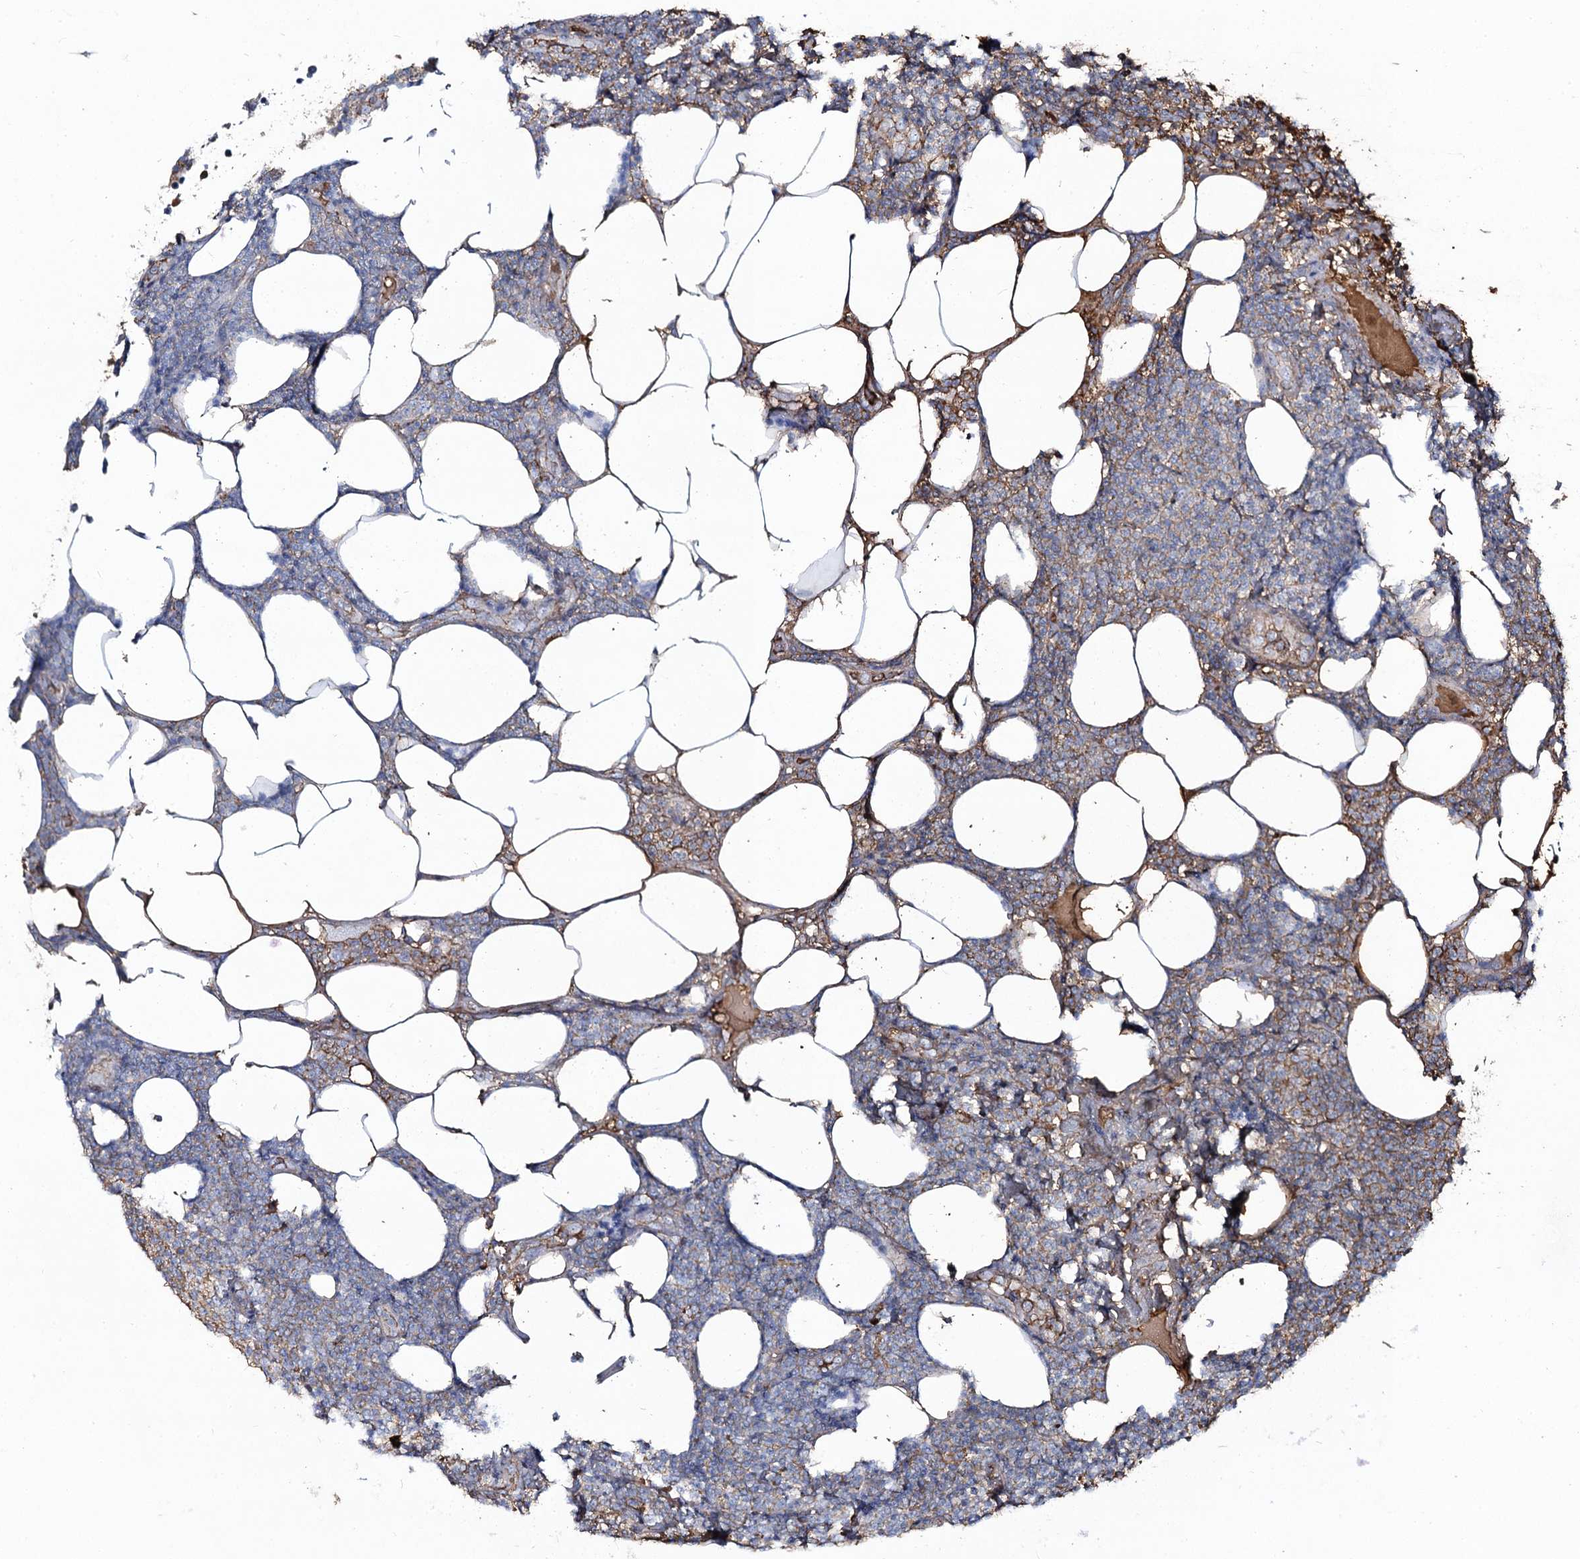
{"staining": {"intensity": "moderate", "quantity": "<25%", "location": "cytoplasmic/membranous"}, "tissue": "lymphoma", "cell_type": "Tumor cells", "image_type": "cancer", "snomed": [{"axis": "morphology", "description": "Malignant lymphoma, non-Hodgkin's type, Low grade"}, {"axis": "topography", "description": "Lymph node"}], "caption": "Moderate cytoplasmic/membranous protein positivity is identified in approximately <25% of tumor cells in lymphoma. Using DAB (brown) and hematoxylin (blue) stains, captured at high magnification using brightfield microscopy.", "gene": "EDN1", "patient": {"sex": "male", "age": 66}}